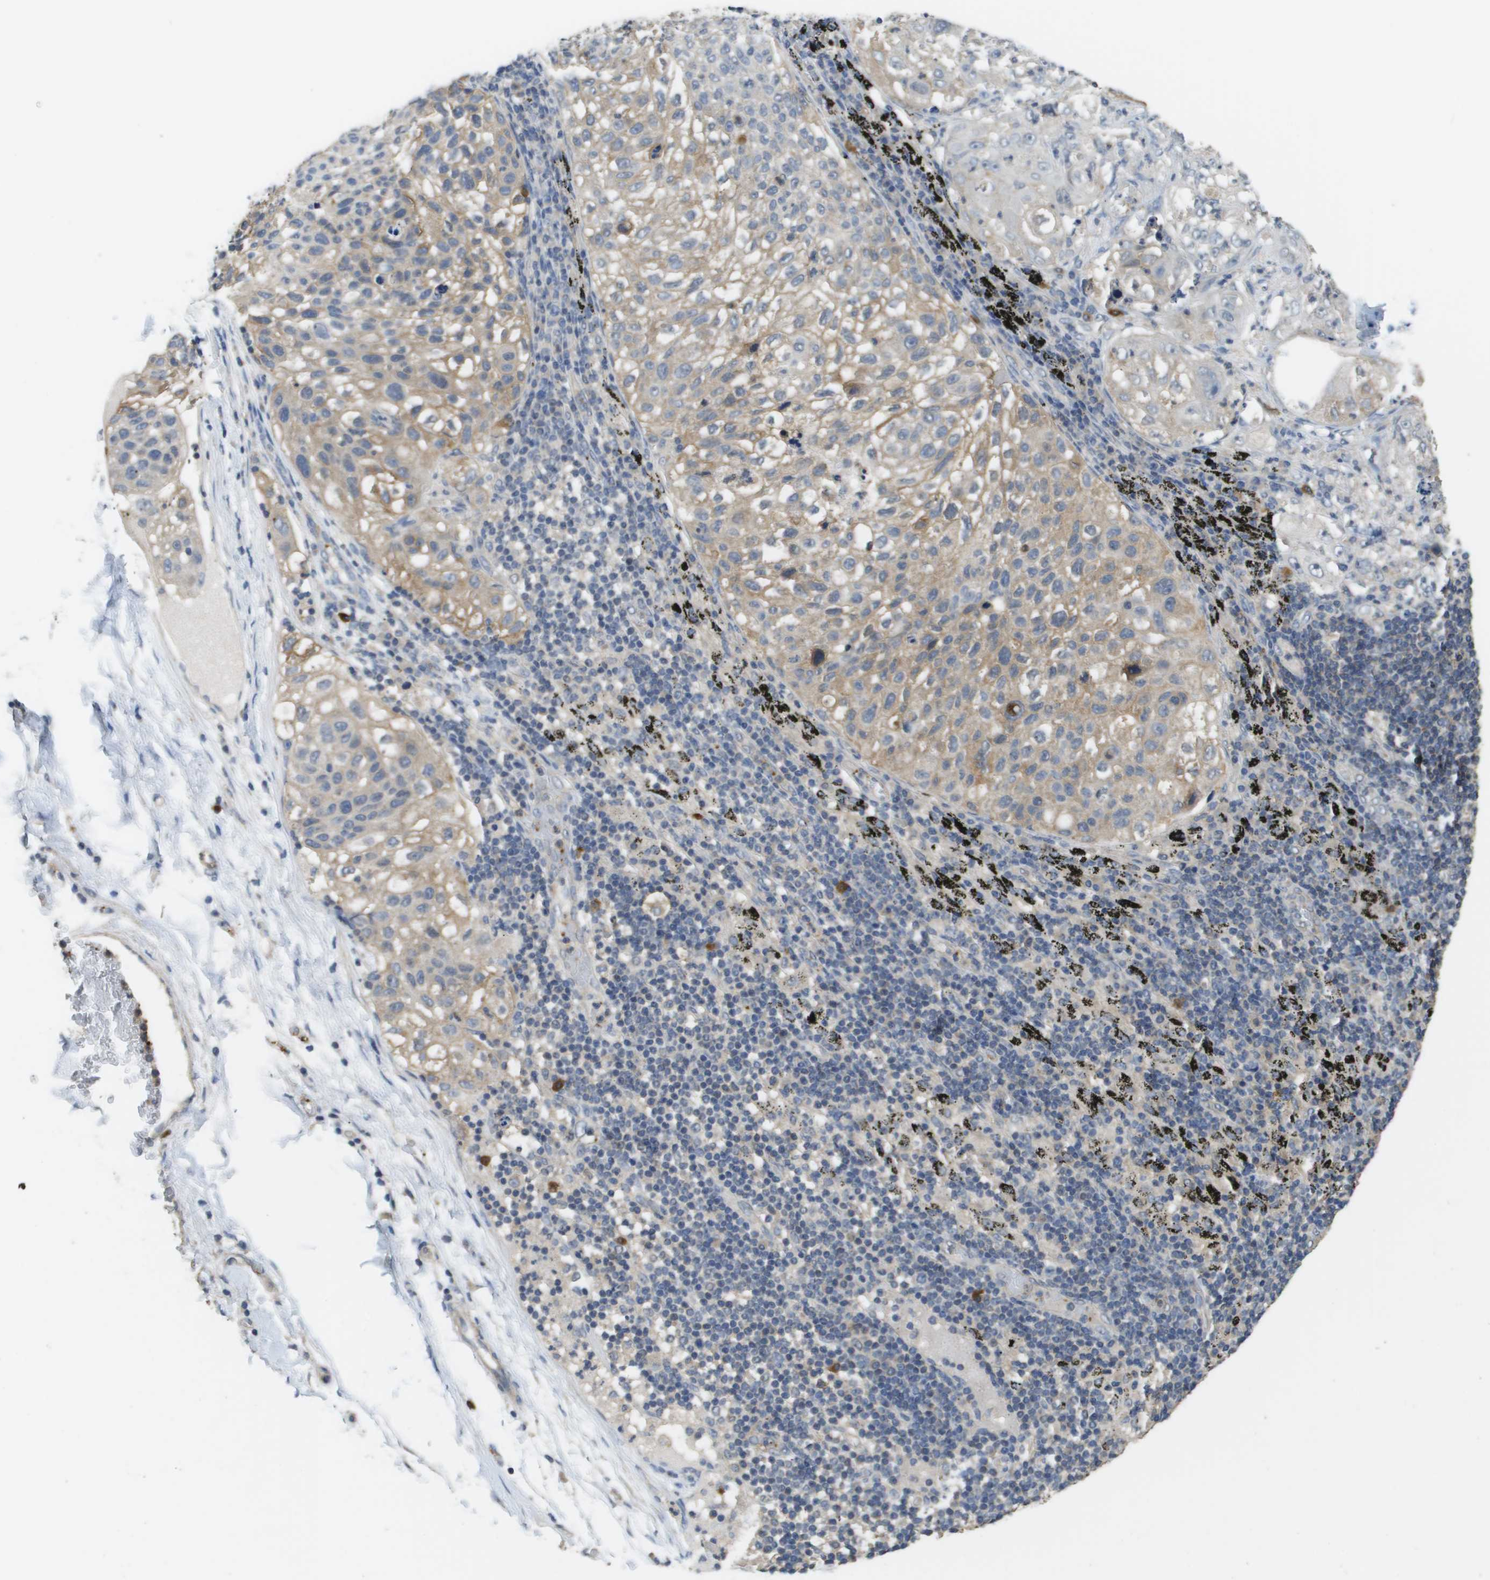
{"staining": {"intensity": "weak", "quantity": ">75%", "location": "cytoplasmic/membranous"}, "tissue": "lung cancer", "cell_type": "Tumor cells", "image_type": "cancer", "snomed": [{"axis": "morphology", "description": "Inflammation, NOS"}, {"axis": "morphology", "description": "Squamous cell carcinoma, NOS"}, {"axis": "topography", "description": "Lymph node"}, {"axis": "topography", "description": "Soft tissue"}, {"axis": "topography", "description": "Lung"}], "caption": "Immunohistochemical staining of human lung cancer shows low levels of weak cytoplasmic/membranous protein staining in approximately >75% of tumor cells.", "gene": "RAB27B", "patient": {"sex": "male", "age": 66}}